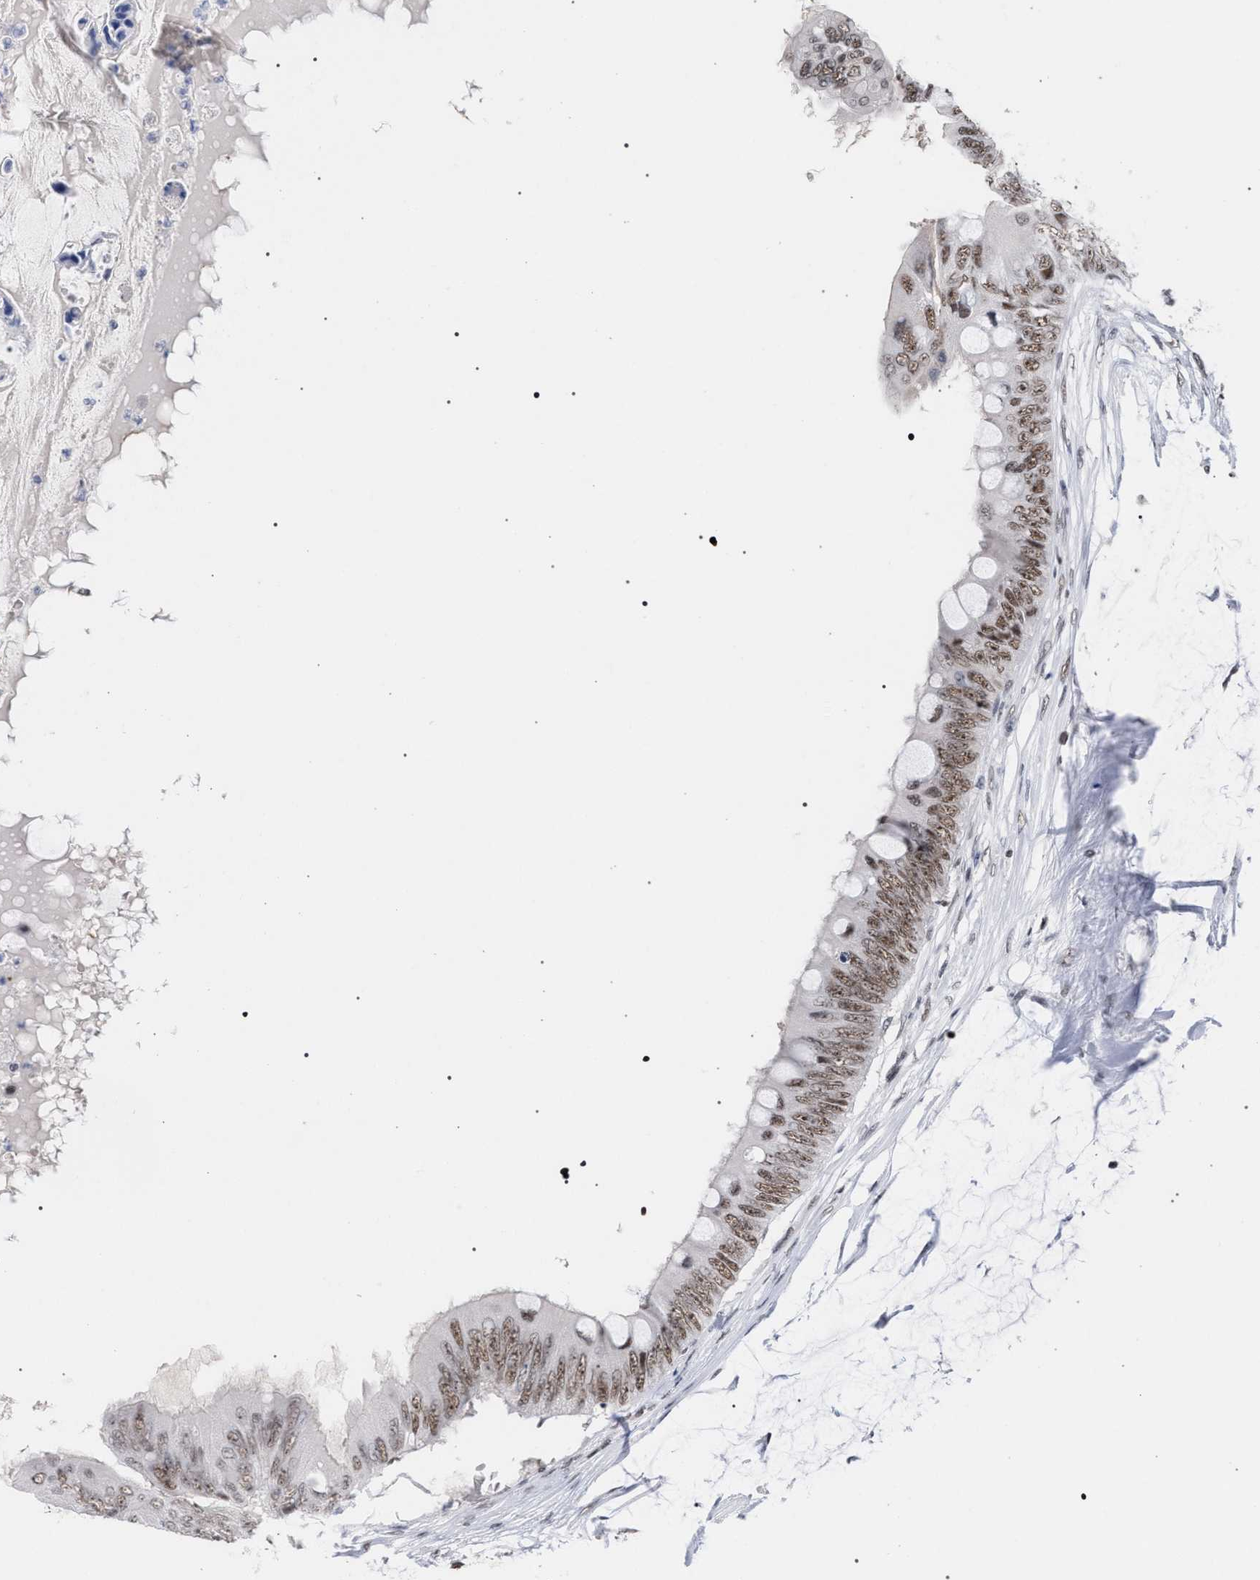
{"staining": {"intensity": "weak", "quantity": ">75%", "location": "nuclear"}, "tissue": "colorectal cancer", "cell_type": "Tumor cells", "image_type": "cancer", "snomed": [{"axis": "morphology", "description": "Normal tissue, NOS"}, {"axis": "morphology", "description": "Adenocarcinoma, NOS"}, {"axis": "topography", "description": "Rectum"}, {"axis": "topography", "description": "Peripheral nerve tissue"}], "caption": "Immunohistochemistry (DAB) staining of colorectal cancer (adenocarcinoma) shows weak nuclear protein positivity in approximately >75% of tumor cells.", "gene": "SCAF4", "patient": {"sex": "female", "age": 77}}